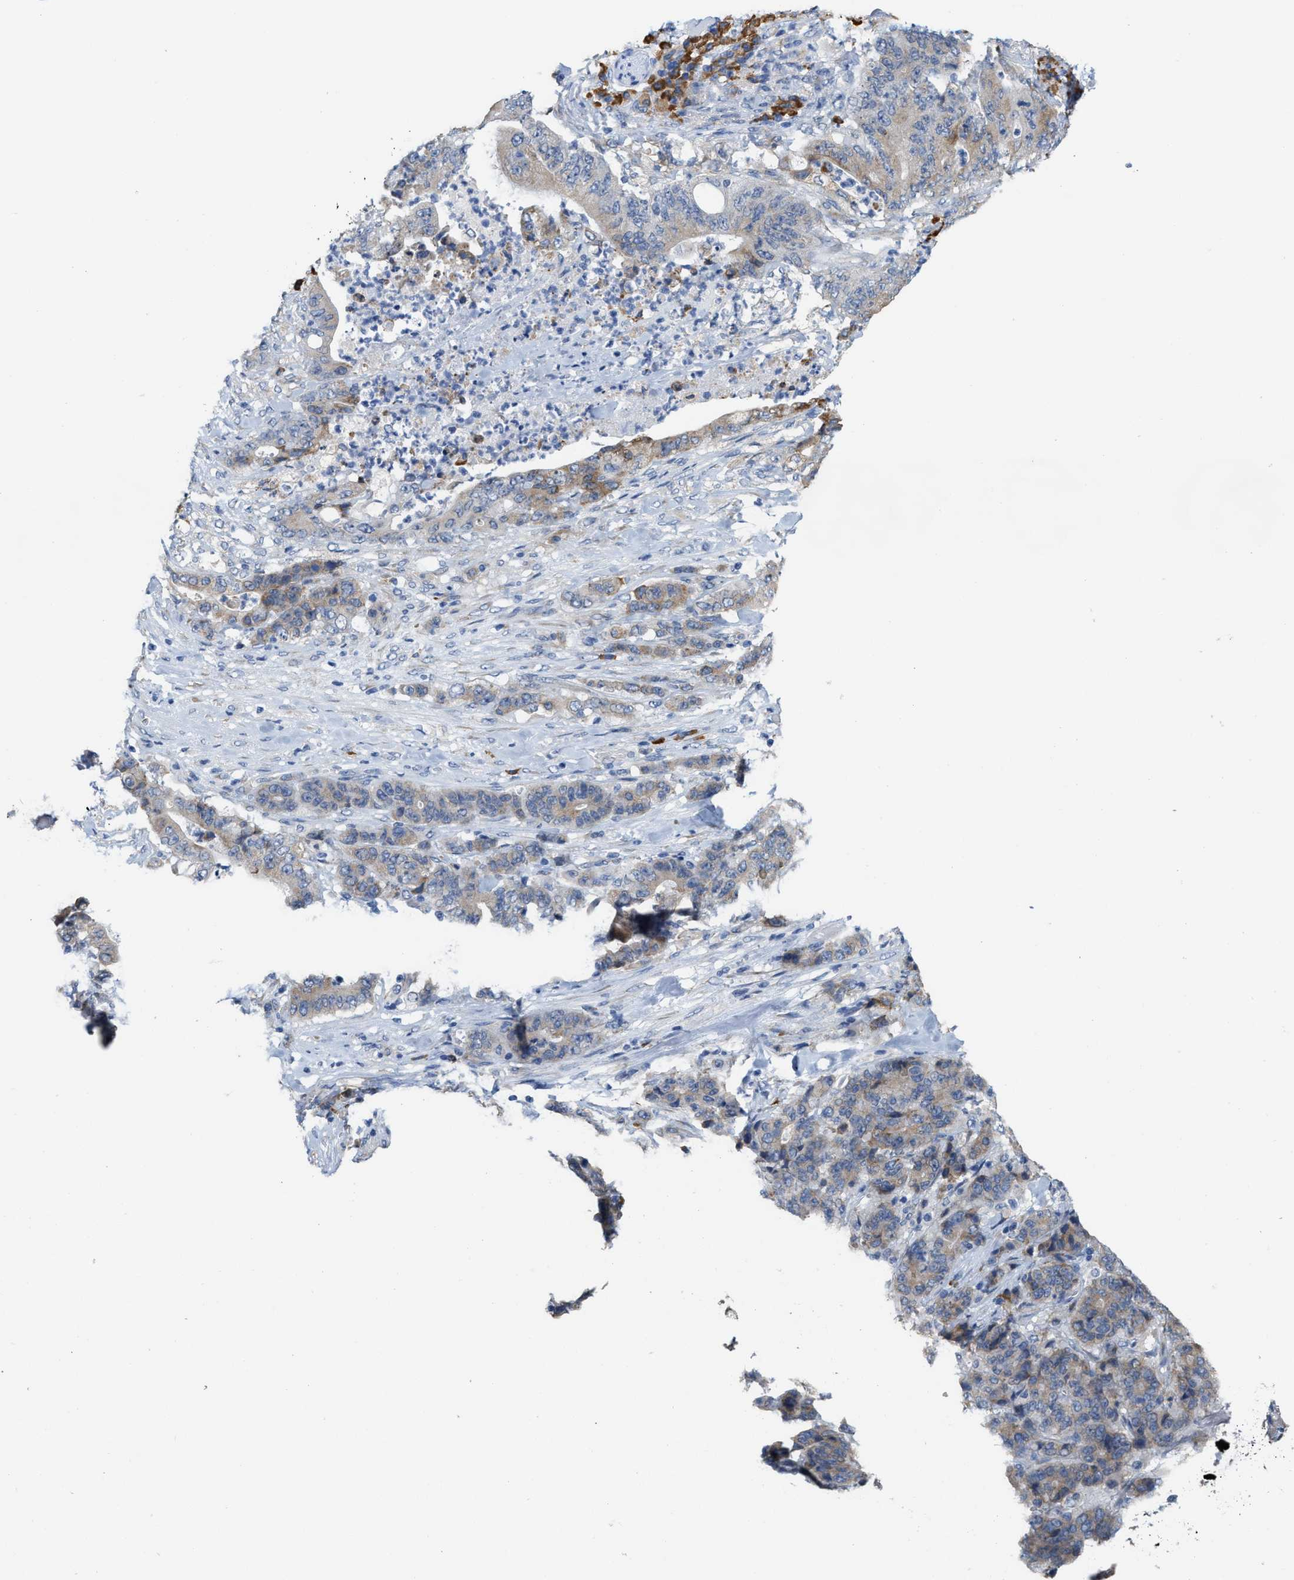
{"staining": {"intensity": "moderate", "quantity": "25%-75%", "location": "cytoplasmic/membranous"}, "tissue": "stomach cancer", "cell_type": "Tumor cells", "image_type": "cancer", "snomed": [{"axis": "morphology", "description": "Adenocarcinoma, NOS"}, {"axis": "topography", "description": "Stomach"}], "caption": "This photomicrograph demonstrates immunohistochemistry (IHC) staining of human adenocarcinoma (stomach), with medium moderate cytoplasmic/membranous expression in about 25%-75% of tumor cells.", "gene": "RYR2", "patient": {"sex": "female", "age": 73}}